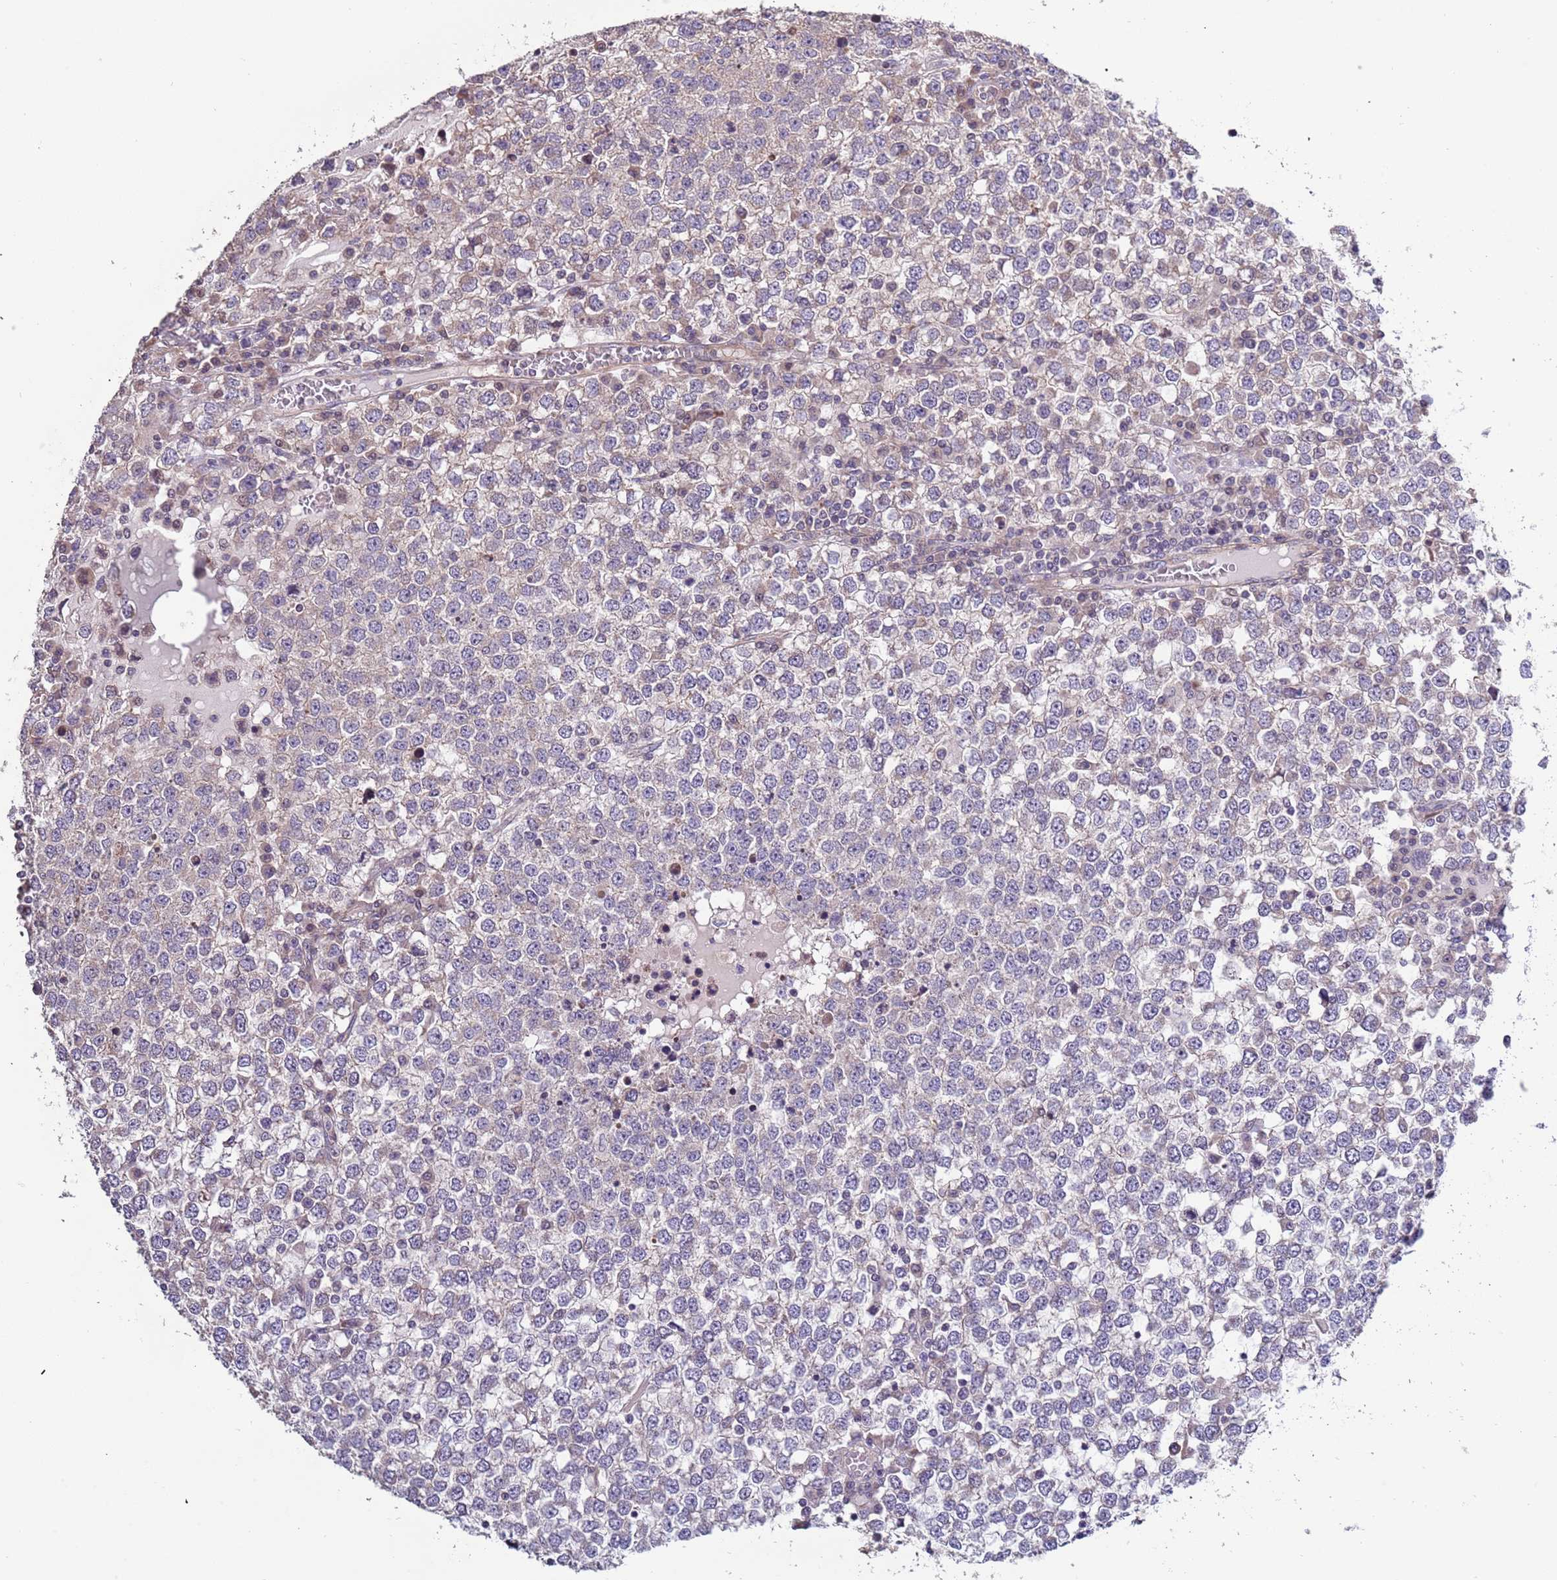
{"staining": {"intensity": "negative", "quantity": "none", "location": "none"}, "tissue": "testis cancer", "cell_type": "Tumor cells", "image_type": "cancer", "snomed": [{"axis": "morphology", "description": "Seminoma, NOS"}, {"axis": "topography", "description": "Testis"}], "caption": "An IHC image of testis cancer (seminoma) is shown. There is no staining in tumor cells of testis cancer (seminoma).", "gene": "LAMB4", "patient": {"sex": "male", "age": 65}}